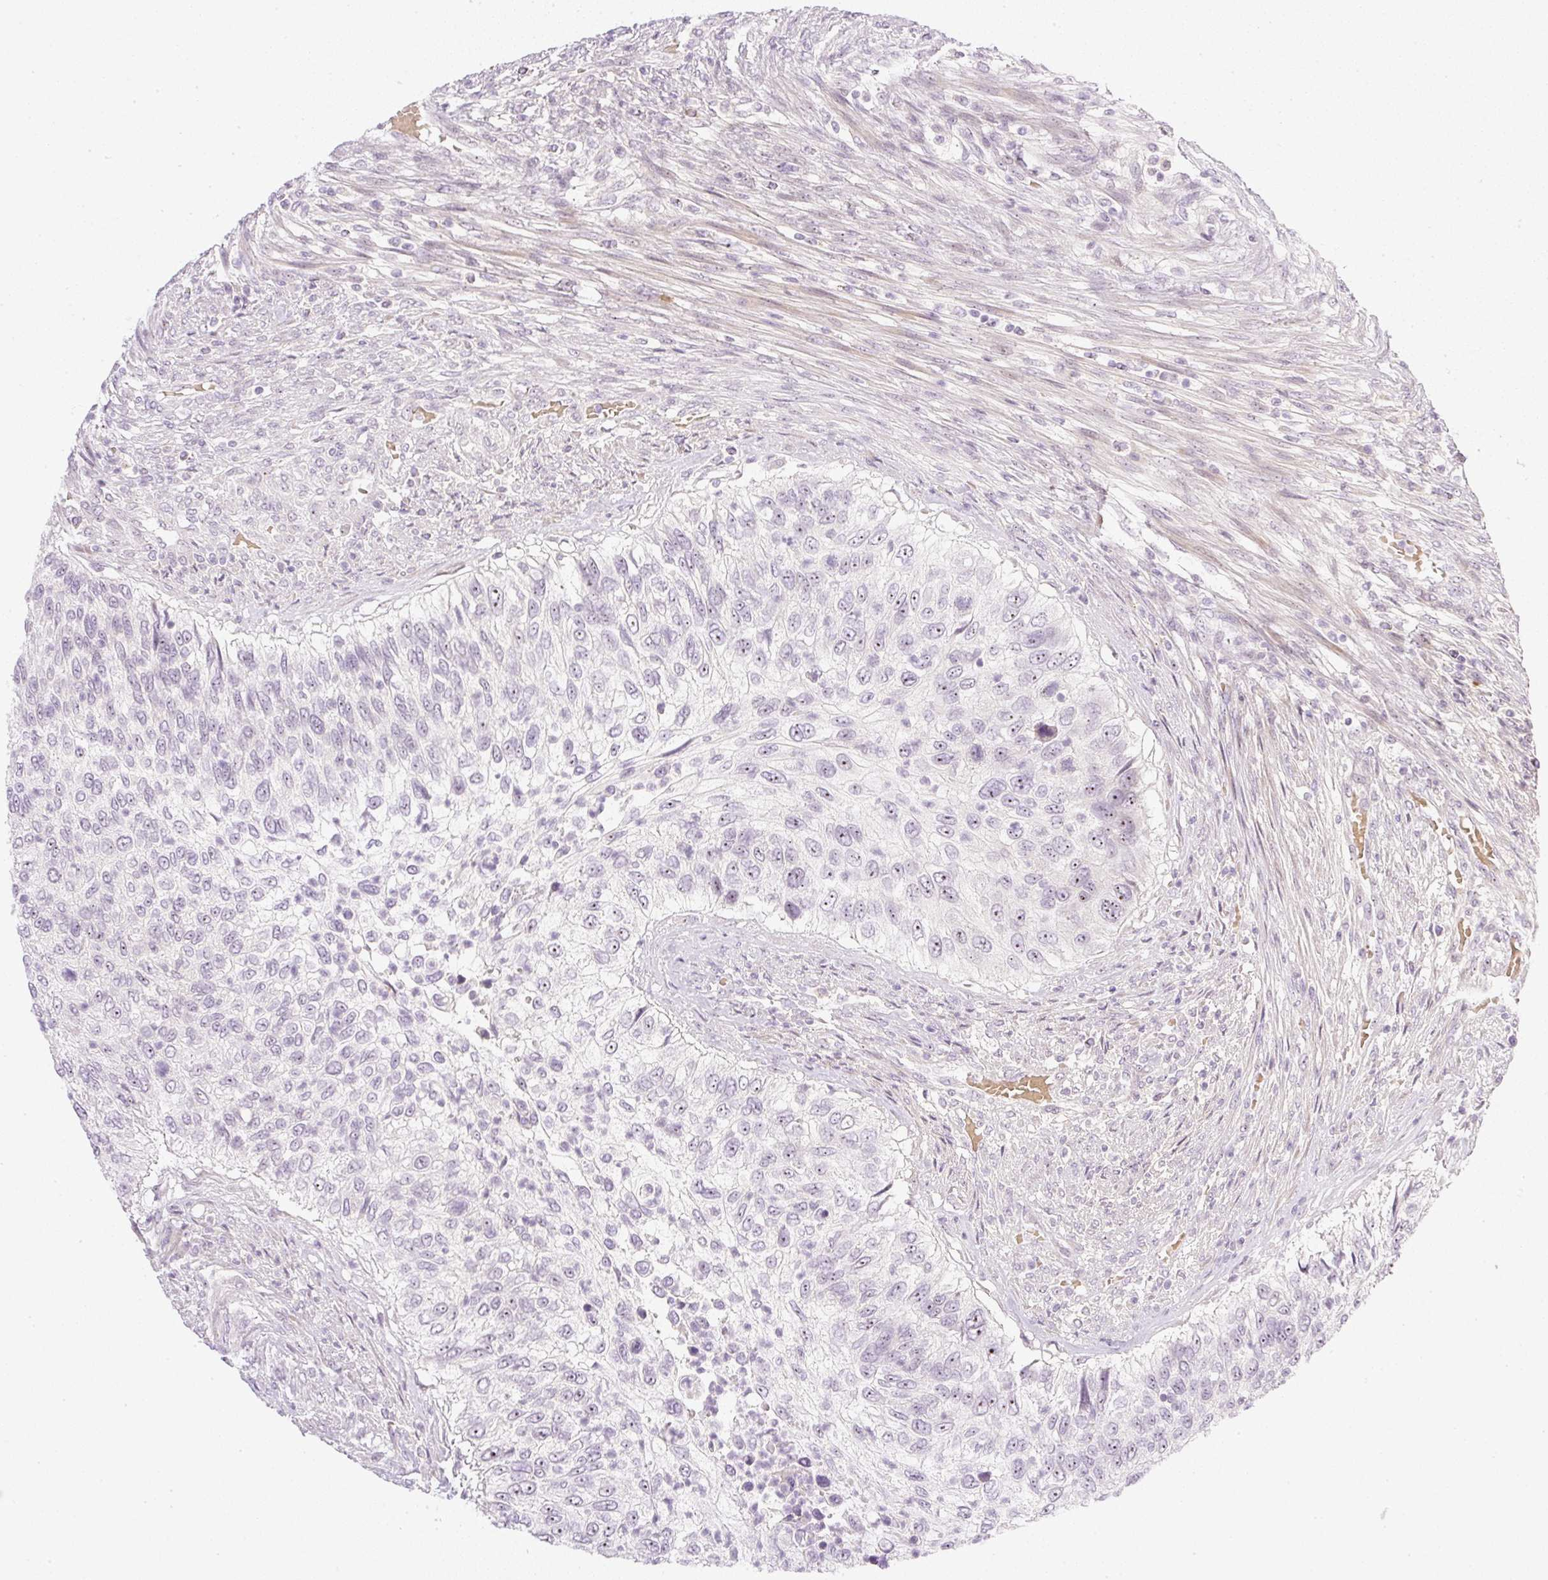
{"staining": {"intensity": "moderate", "quantity": "25%-75%", "location": "nuclear"}, "tissue": "urothelial cancer", "cell_type": "Tumor cells", "image_type": "cancer", "snomed": [{"axis": "morphology", "description": "Urothelial carcinoma, High grade"}, {"axis": "topography", "description": "Urinary bladder"}], "caption": "A micrograph showing moderate nuclear expression in approximately 25%-75% of tumor cells in urothelial cancer, as visualized by brown immunohistochemical staining.", "gene": "AAR2", "patient": {"sex": "female", "age": 60}}